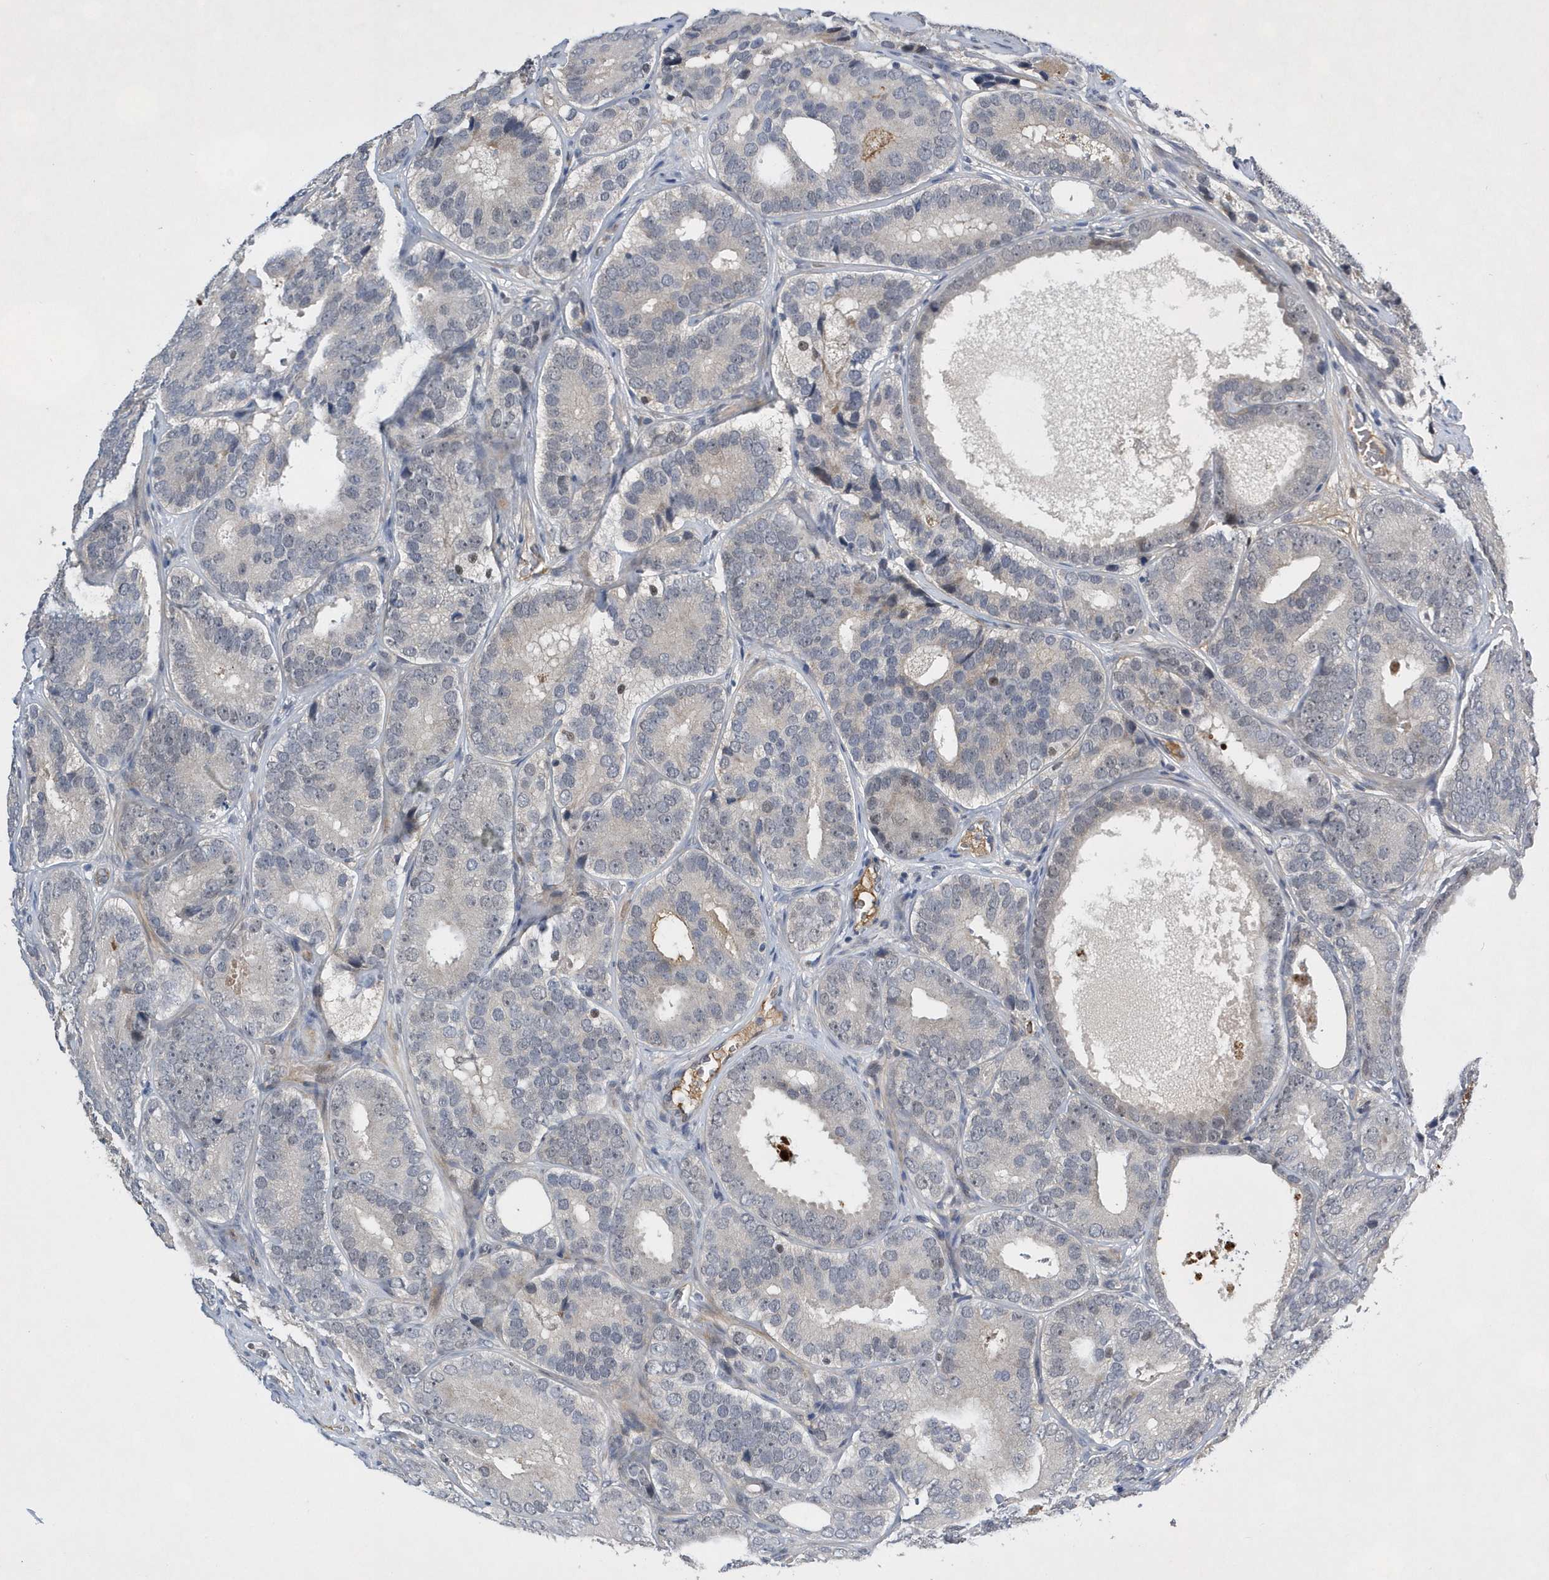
{"staining": {"intensity": "negative", "quantity": "none", "location": "none"}, "tissue": "prostate cancer", "cell_type": "Tumor cells", "image_type": "cancer", "snomed": [{"axis": "morphology", "description": "Adenocarcinoma, High grade"}, {"axis": "topography", "description": "Prostate"}], "caption": "The photomicrograph displays no staining of tumor cells in prostate high-grade adenocarcinoma.", "gene": "FAM217A", "patient": {"sex": "male", "age": 56}}